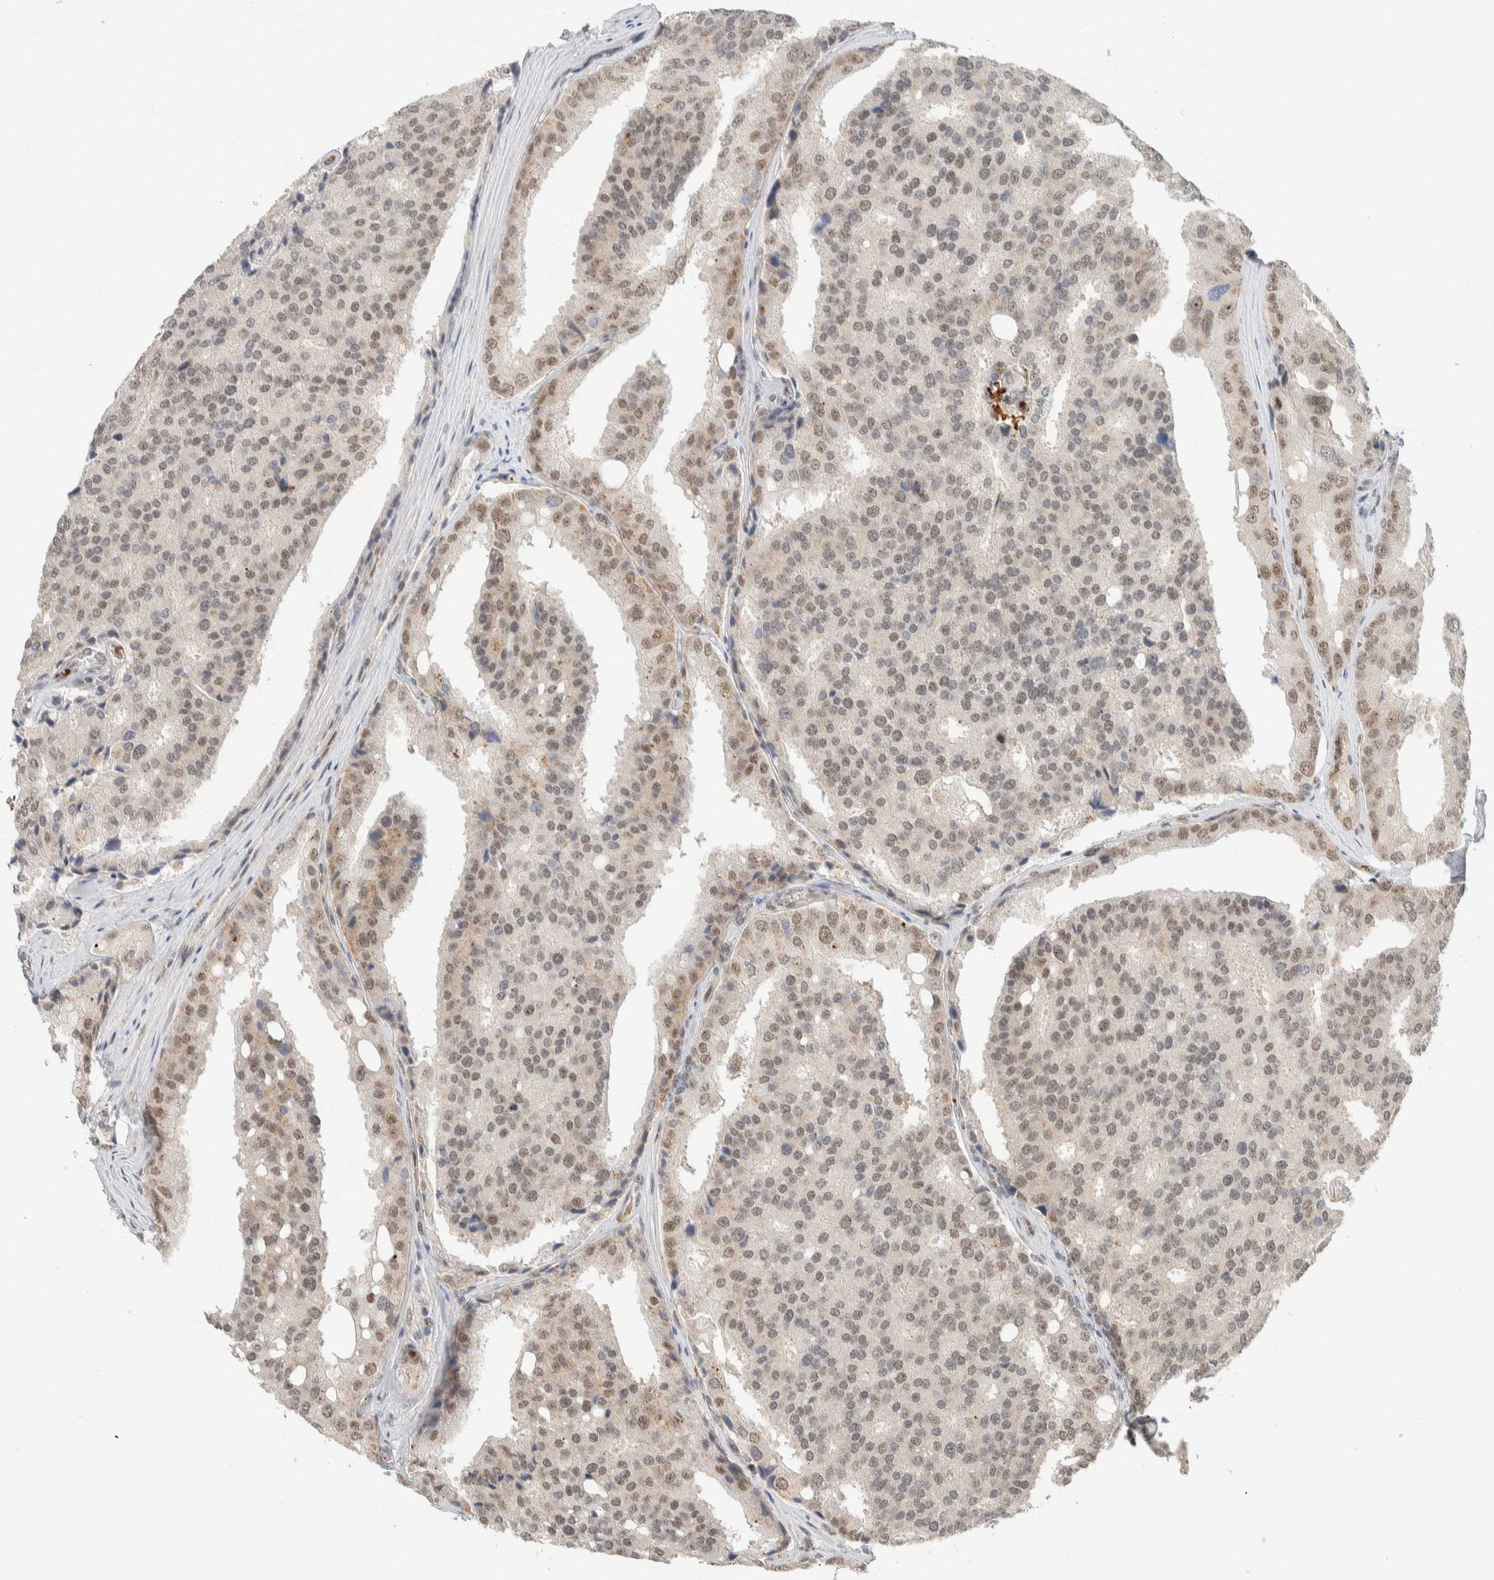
{"staining": {"intensity": "weak", "quantity": ">75%", "location": "nuclear"}, "tissue": "prostate cancer", "cell_type": "Tumor cells", "image_type": "cancer", "snomed": [{"axis": "morphology", "description": "Adenocarcinoma, High grade"}, {"axis": "topography", "description": "Prostate"}], "caption": "This is an image of IHC staining of prostate high-grade adenocarcinoma, which shows weak staining in the nuclear of tumor cells.", "gene": "ZBTB2", "patient": {"sex": "male", "age": 50}}